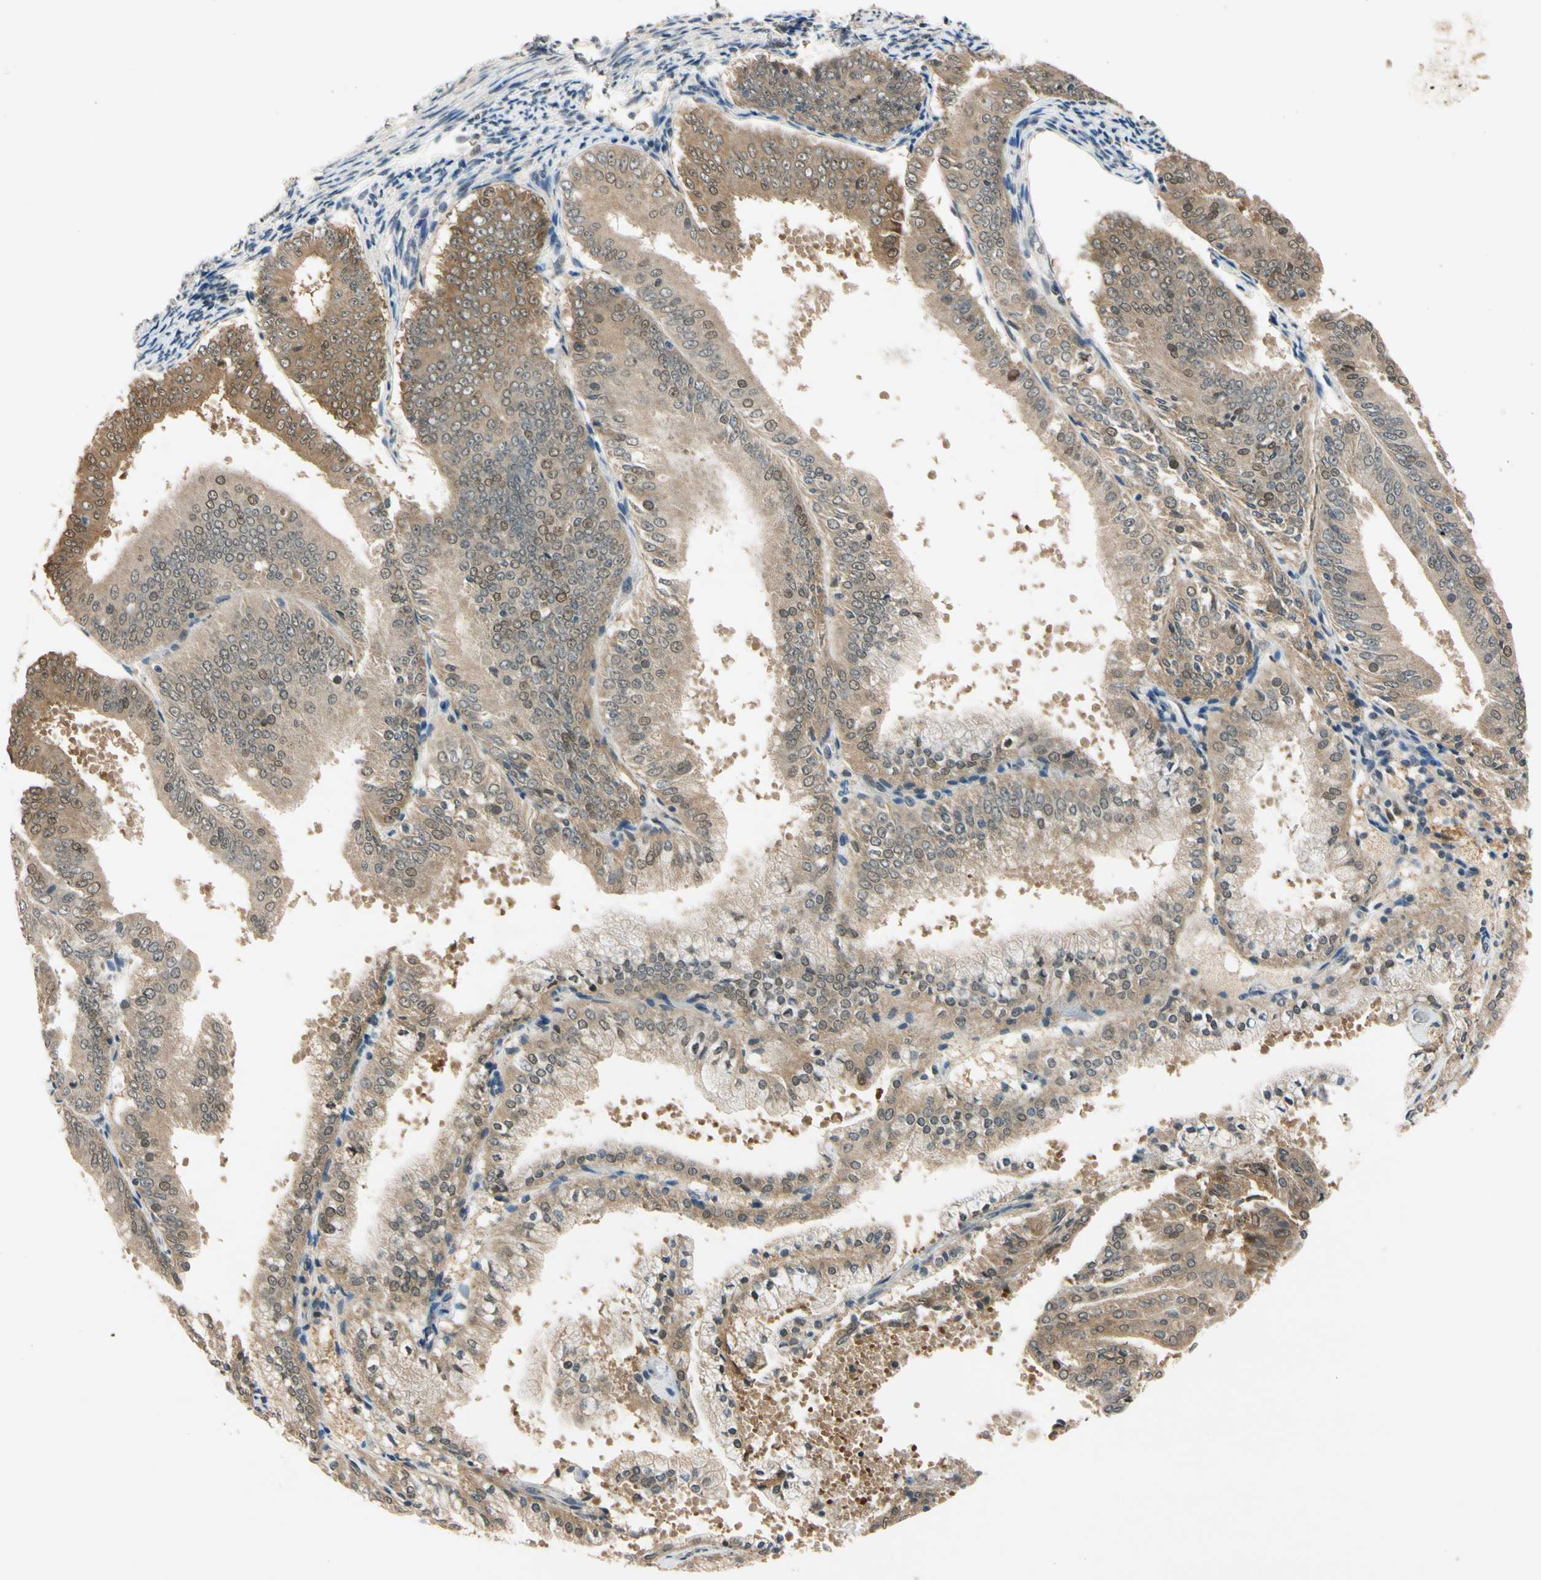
{"staining": {"intensity": "moderate", "quantity": ">75%", "location": "cytoplasmic/membranous,nuclear"}, "tissue": "endometrial cancer", "cell_type": "Tumor cells", "image_type": "cancer", "snomed": [{"axis": "morphology", "description": "Adenocarcinoma, NOS"}, {"axis": "topography", "description": "Endometrium"}], "caption": "Approximately >75% of tumor cells in human endometrial adenocarcinoma demonstrate moderate cytoplasmic/membranous and nuclear protein staining as visualized by brown immunohistochemical staining.", "gene": "RIOX2", "patient": {"sex": "female", "age": 63}}